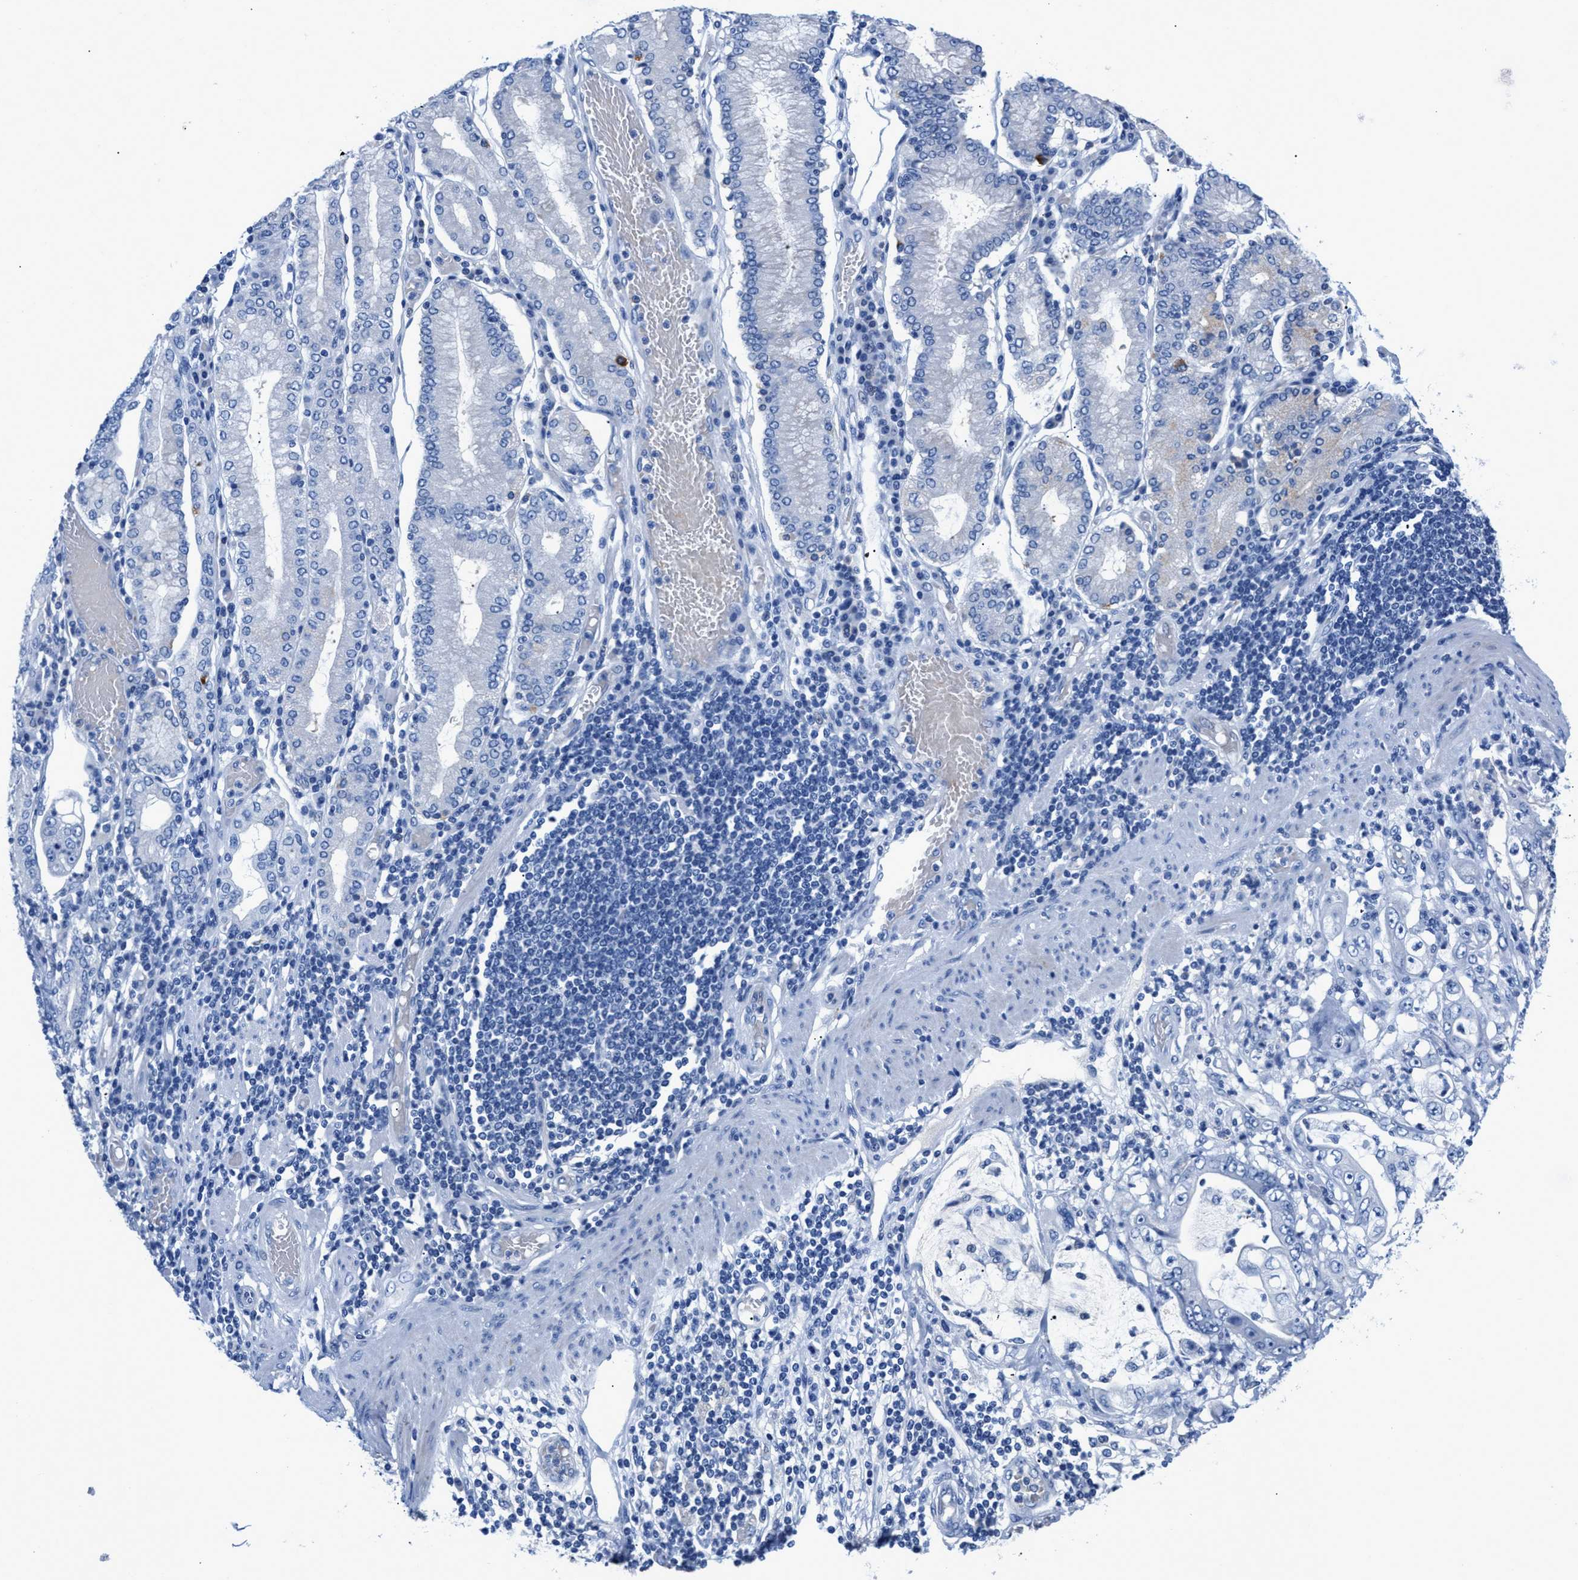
{"staining": {"intensity": "negative", "quantity": "none", "location": "none"}, "tissue": "stomach cancer", "cell_type": "Tumor cells", "image_type": "cancer", "snomed": [{"axis": "morphology", "description": "Adenocarcinoma, NOS"}, {"axis": "topography", "description": "Stomach"}], "caption": "Image shows no protein expression in tumor cells of stomach cancer tissue.", "gene": "SLFN13", "patient": {"sex": "female", "age": 73}}